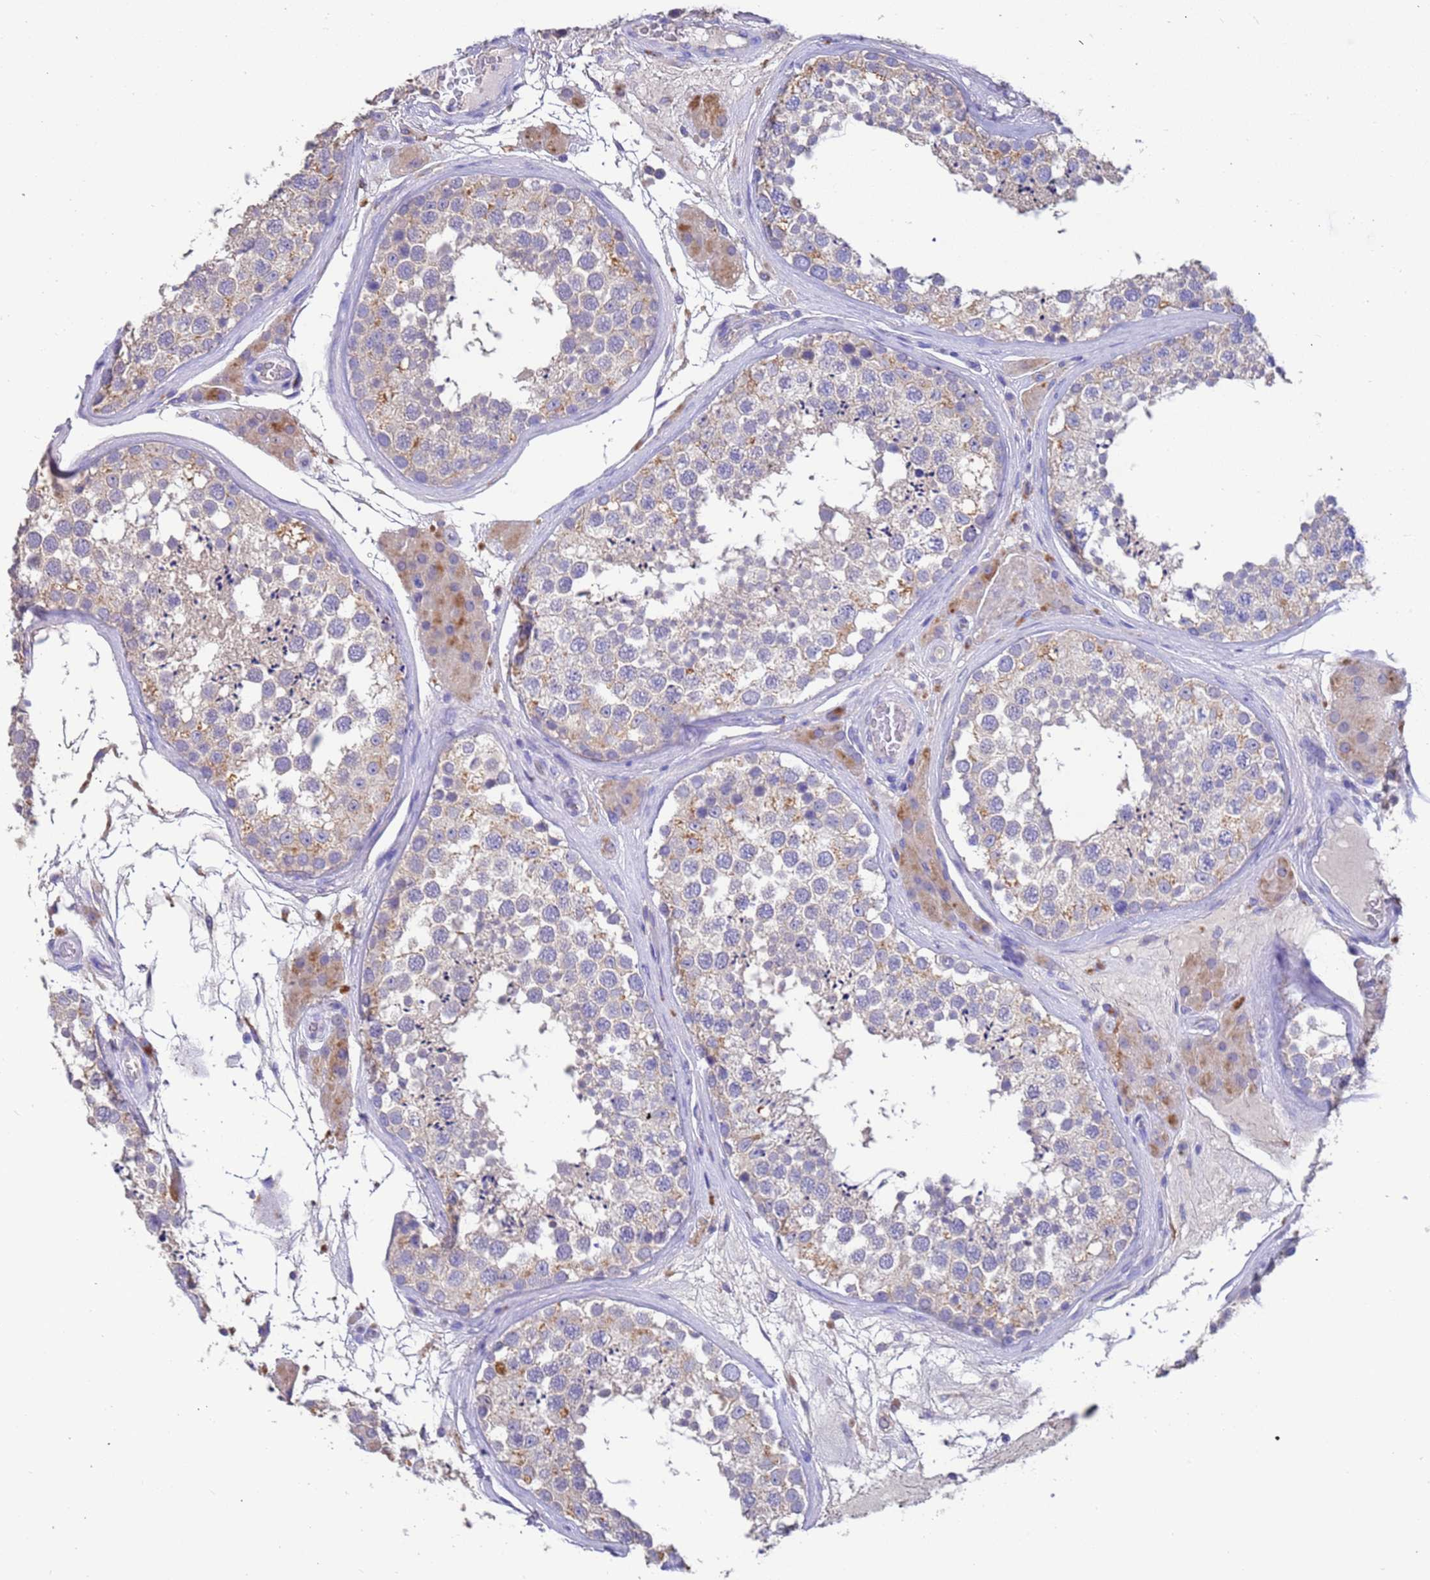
{"staining": {"intensity": "weak", "quantity": "<25%", "location": "cytoplasmic/membranous"}, "tissue": "testis", "cell_type": "Cells in seminiferous ducts", "image_type": "normal", "snomed": [{"axis": "morphology", "description": "Normal tissue, NOS"}, {"axis": "topography", "description": "Testis"}], "caption": "Histopathology image shows no significant protein expression in cells in seminiferous ducts of unremarkable testis.", "gene": "SRL", "patient": {"sex": "male", "age": 46}}